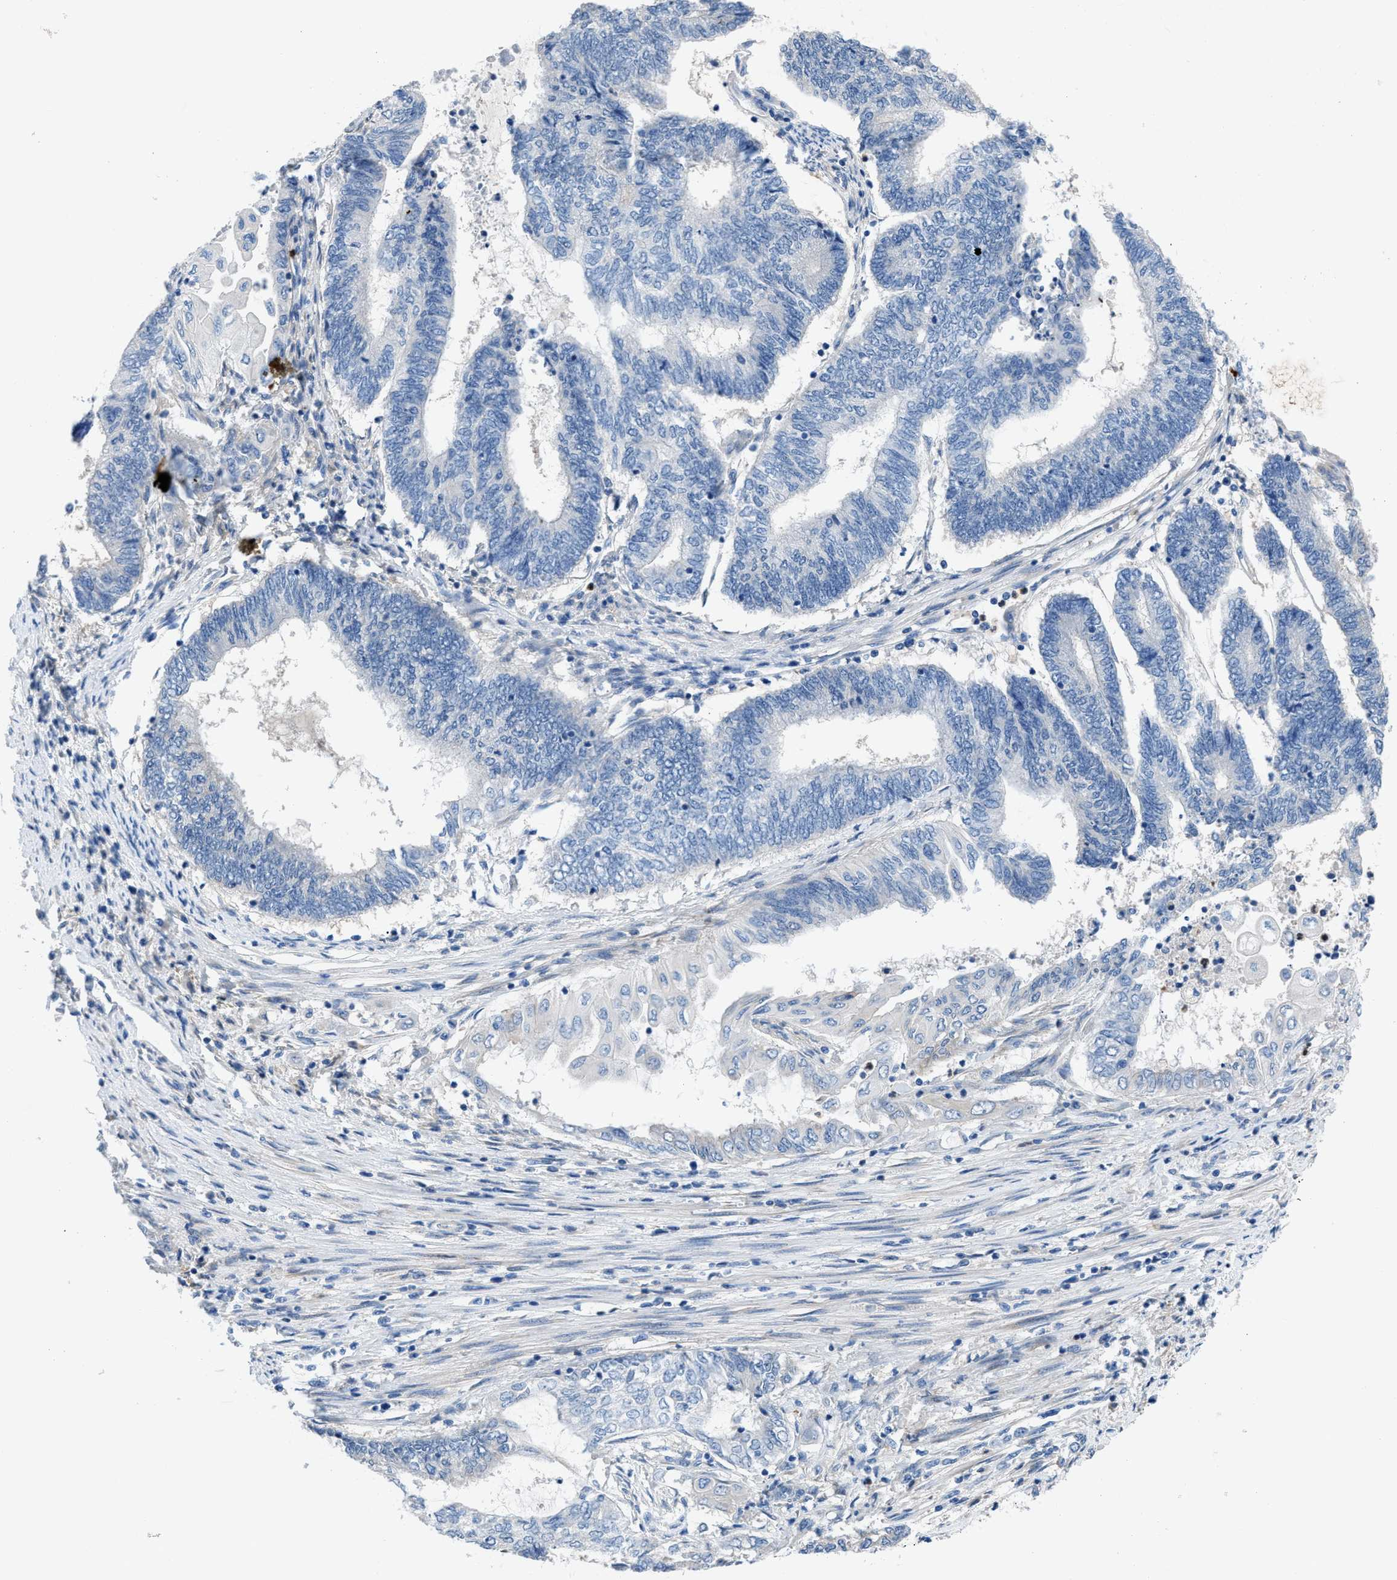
{"staining": {"intensity": "negative", "quantity": "none", "location": "none"}, "tissue": "endometrial cancer", "cell_type": "Tumor cells", "image_type": "cancer", "snomed": [{"axis": "morphology", "description": "Adenocarcinoma, NOS"}, {"axis": "topography", "description": "Uterus"}, {"axis": "topography", "description": "Endometrium"}], "caption": "The immunohistochemistry histopathology image has no significant positivity in tumor cells of adenocarcinoma (endometrial) tissue.", "gene": "ITPR1", "patient": {"sex": "female", "age": 70}}